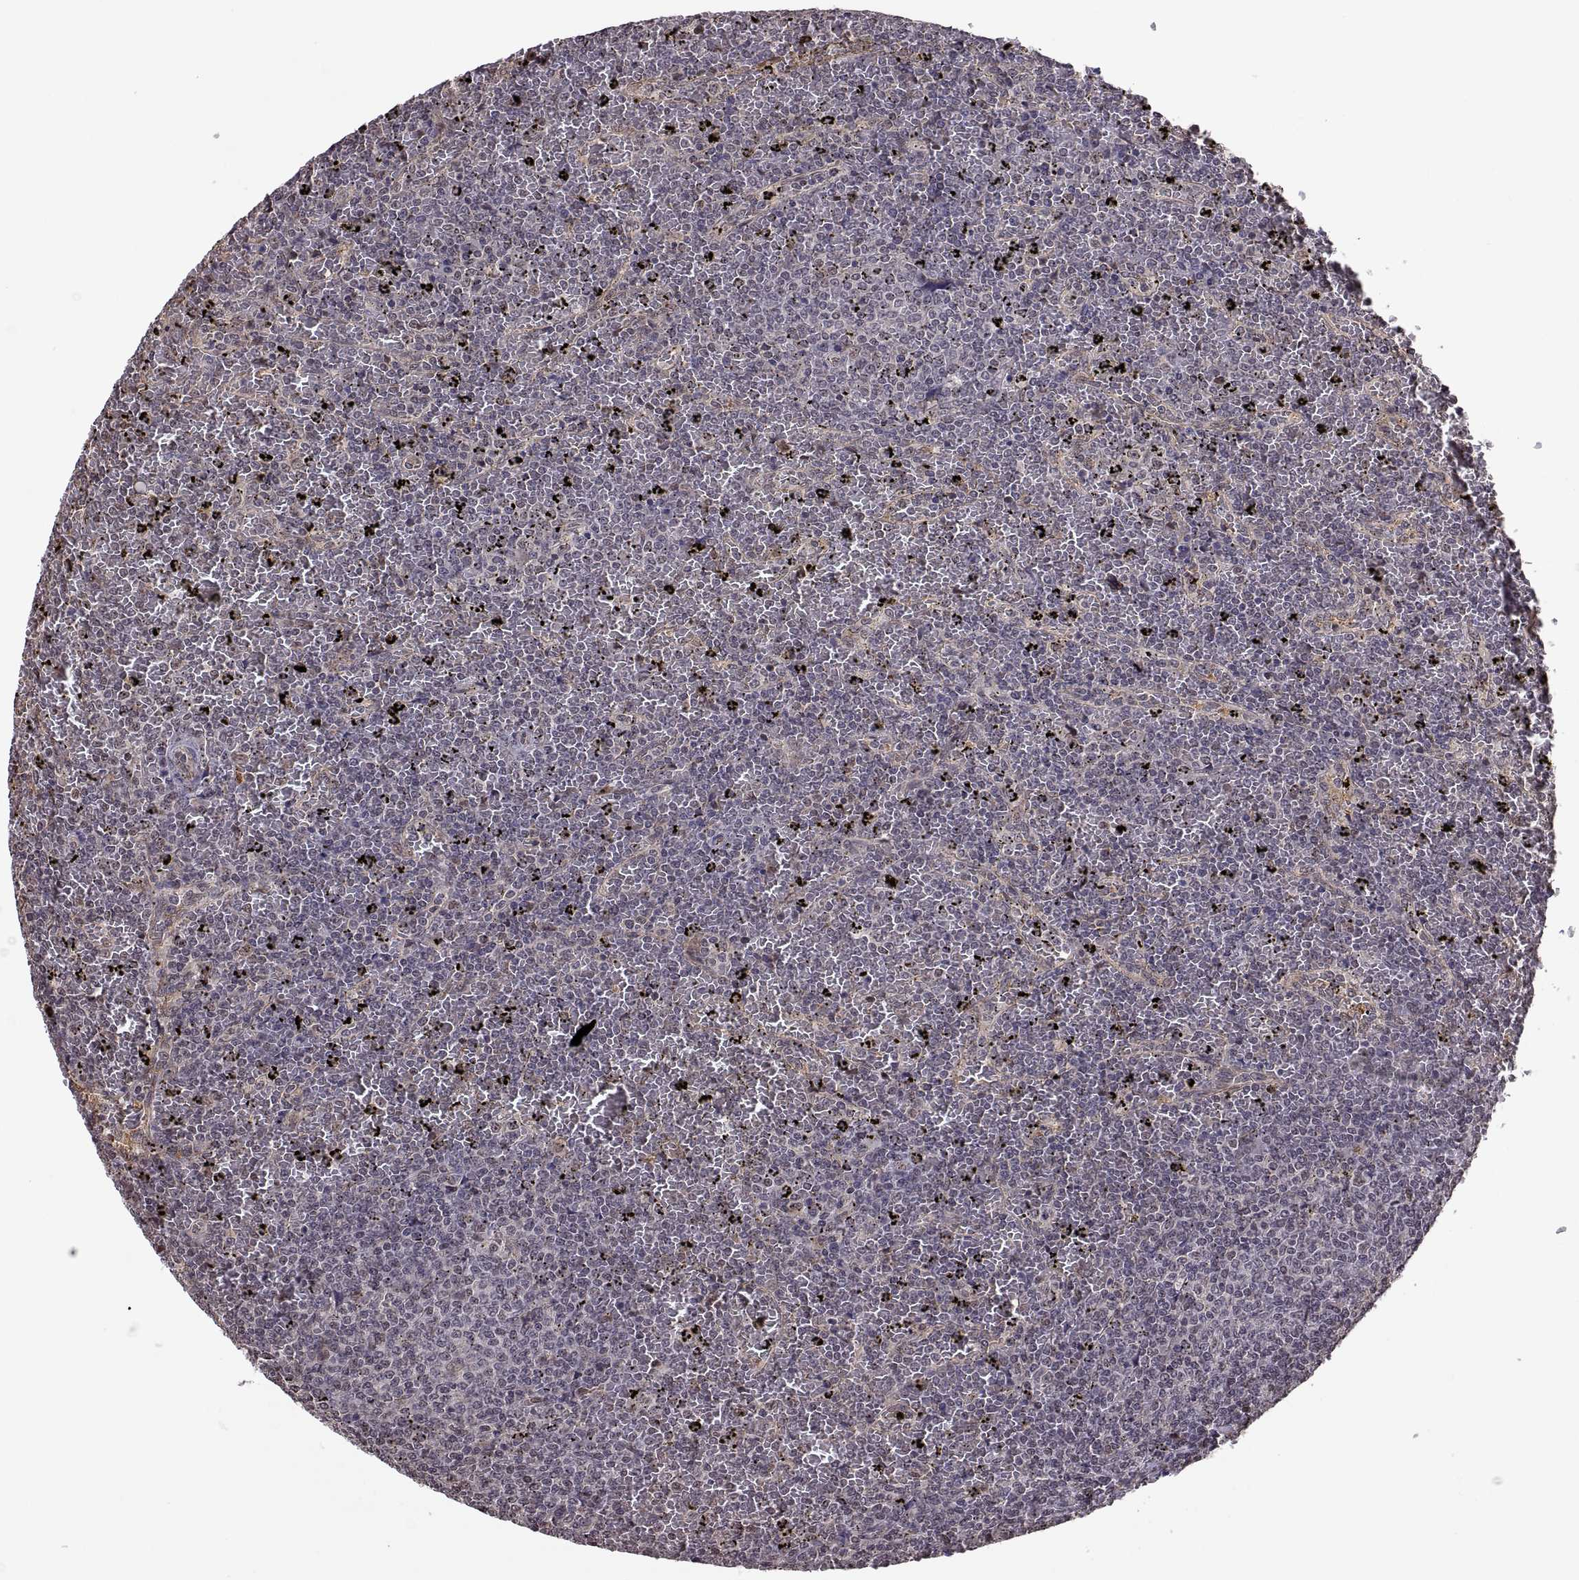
{"staining": {"intensity": "negative", "quantity": "none", "location": "none"}, "tissue": "lymphoma", "cell_type": "Tumor cells", "image_type": "cancer", "snomed": [{"axis": "morphology", "description": "Malignant lymphoma, non-Hodgkin's type, Low grade"}, {"axis": "topography", "description": "Spleen"}], "caption": "Immunohistochemistry photomicrograph of neoplastic tissue: human lymphoma stained with DAB reveals no significant protein positivity in tumor cells.", "gene": "ARRB1", "patient": {"sex": "female", "age": 77}}